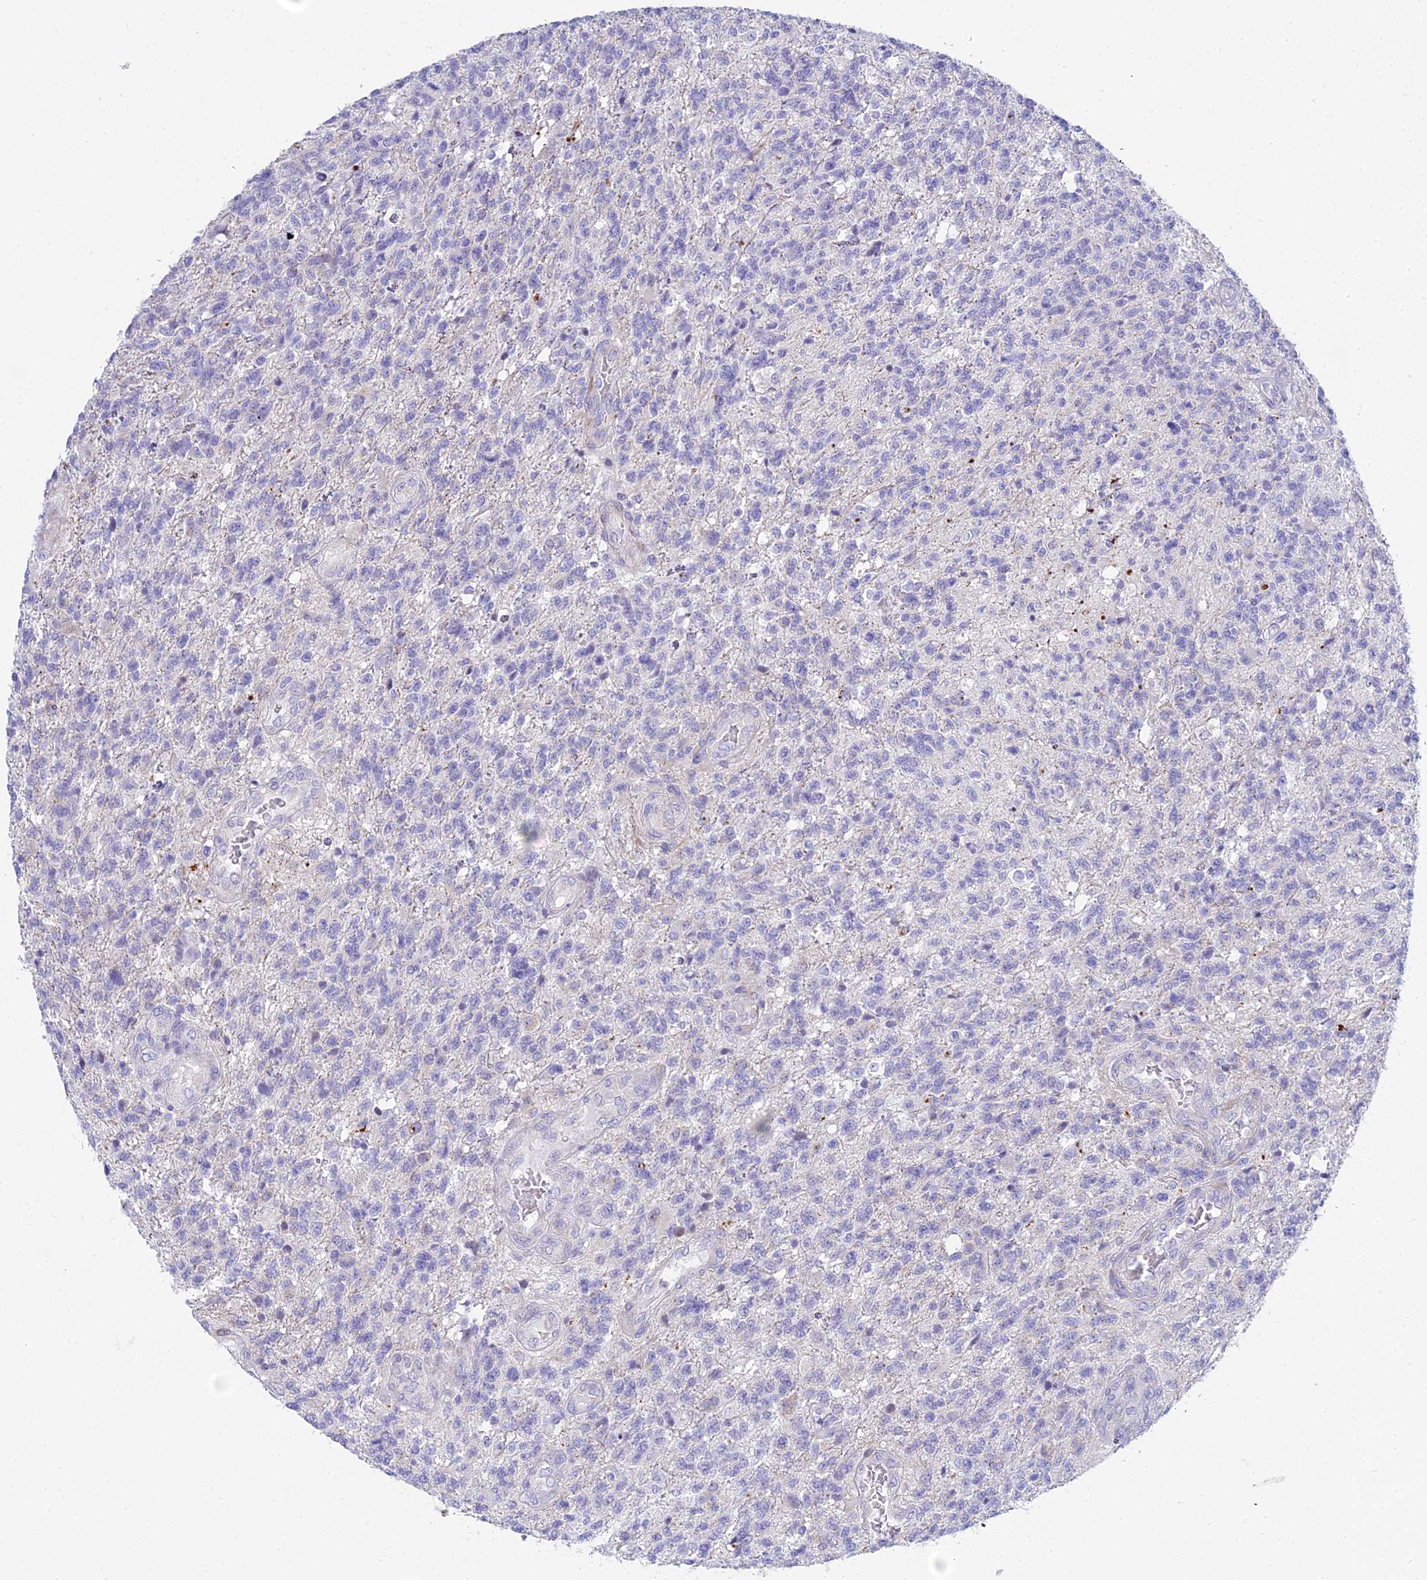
{"staining": {"intensity": "negative", "quantity": "none", "location": "none"}, "tissue": "glioma", "cell_type": "Tumor cells", "image_type": "cancer", "snomed": [{"axis": "morphology", "description": "Glioma, malignant, High grade"}, {"axis": "topography", "description": "Brain"}], "caption": "The image displays no staining of tumor cells in malignant glioma (high-grade). Brightfield microscopy of IHC stained with DAB (brown) and hematoxylin (blue), captured at high magnification.", "gene": "PRR13", "patient": {"sex": "male", "age": 56}}